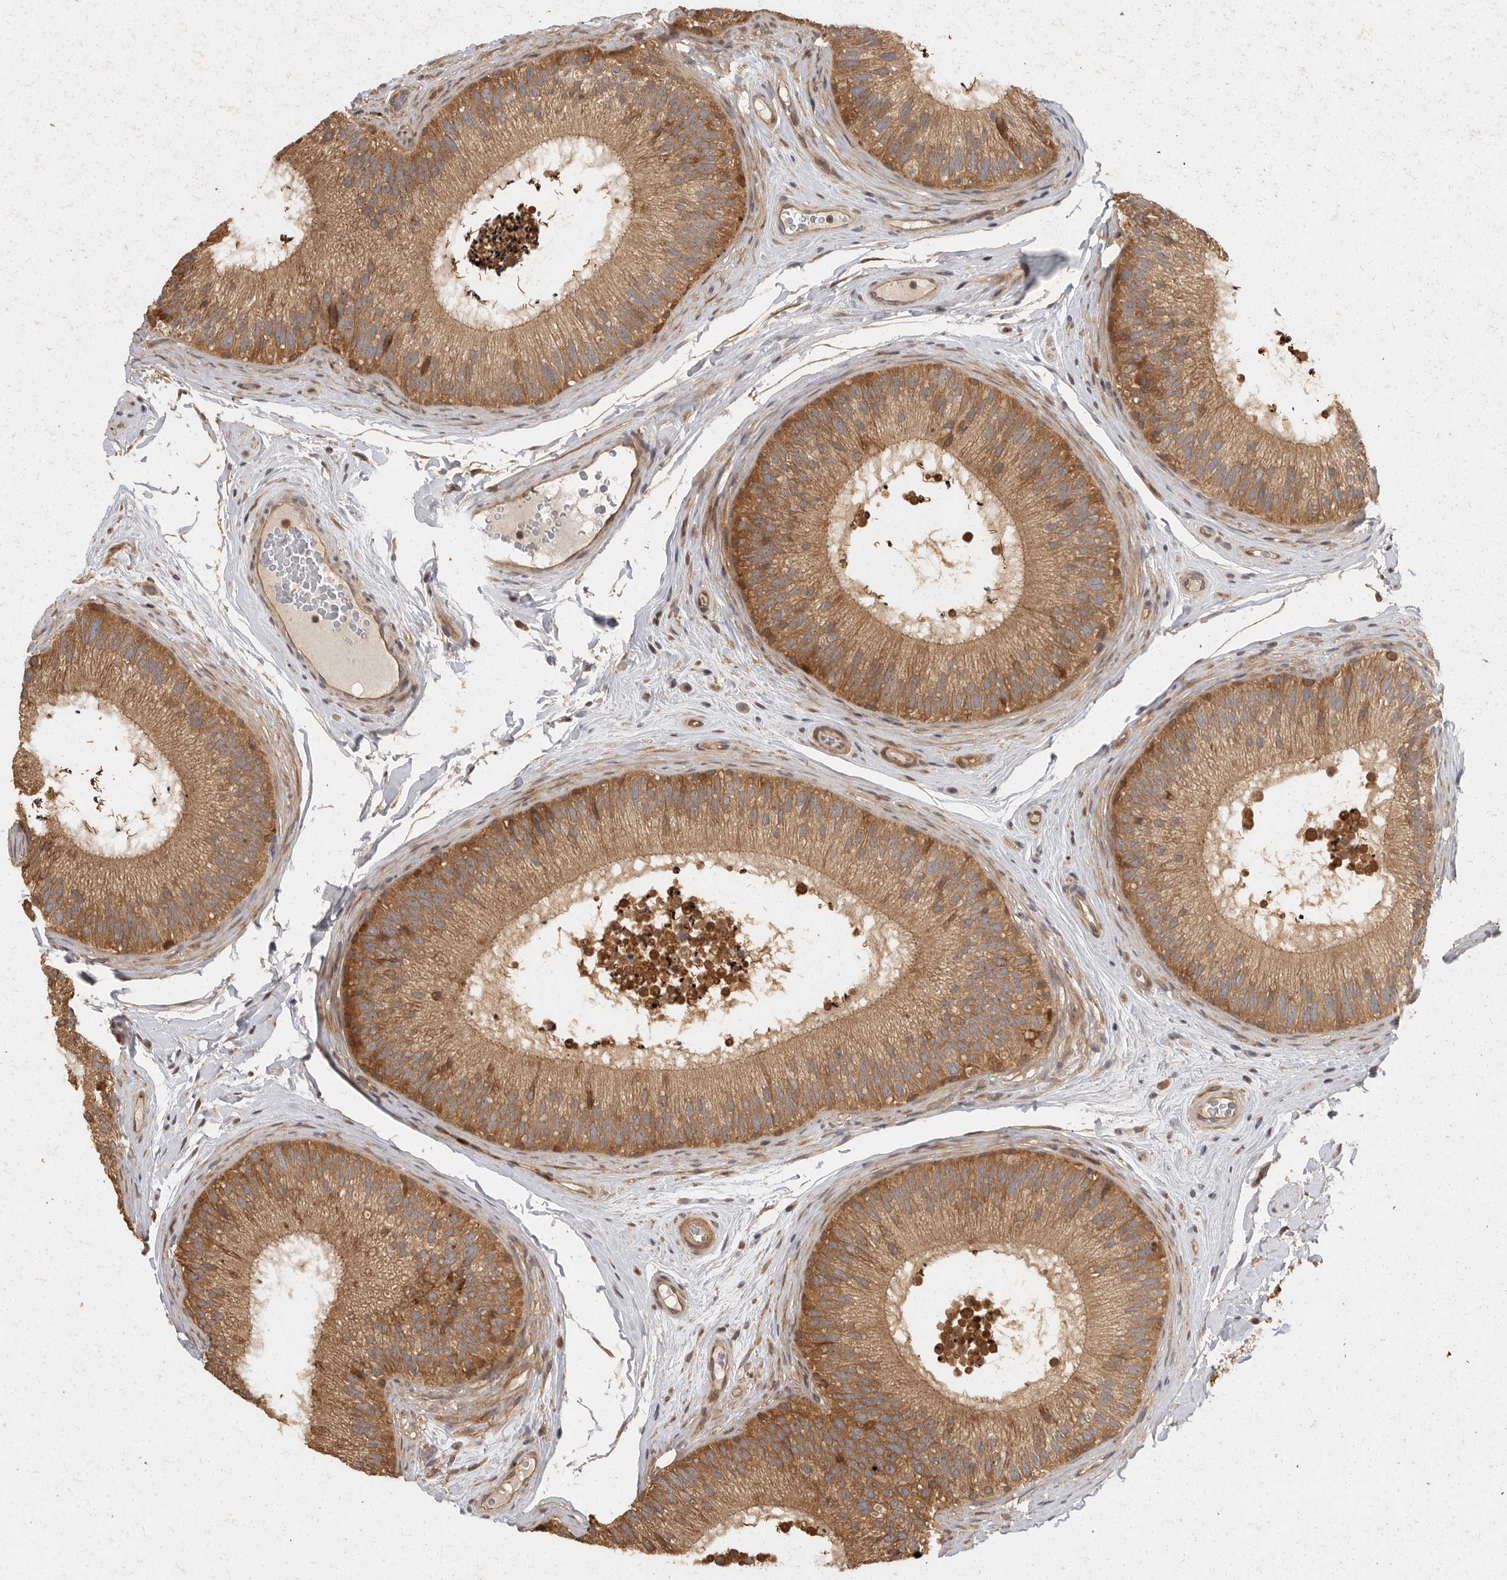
{"staining": {"intensity": "strong", "quantity": ">75%", "location": "cytoplasmic/membranous"}, "tissue": "epididymis", "cell_type": "Glandular cells", "image_type": "normal", "snomed": [{"axis": "morphology", "description": "Normal tissue, NOS"}, {"axis": "topography", "description": "Epididymis"}], "caption": "Glandular cells reveal high levels of strong cytoplasmic/membranous staining in approximately >75% of cells in normal human epididymis. The staining was performed using DAB (3,3'-diaminobenzidine) to visualize the protein expression in brown, while the nuclei were stained in blue with hematoxylin (Magnification: 20x).", "gene": "SWT1", "patient": {"sex": "male", "age": 45}}